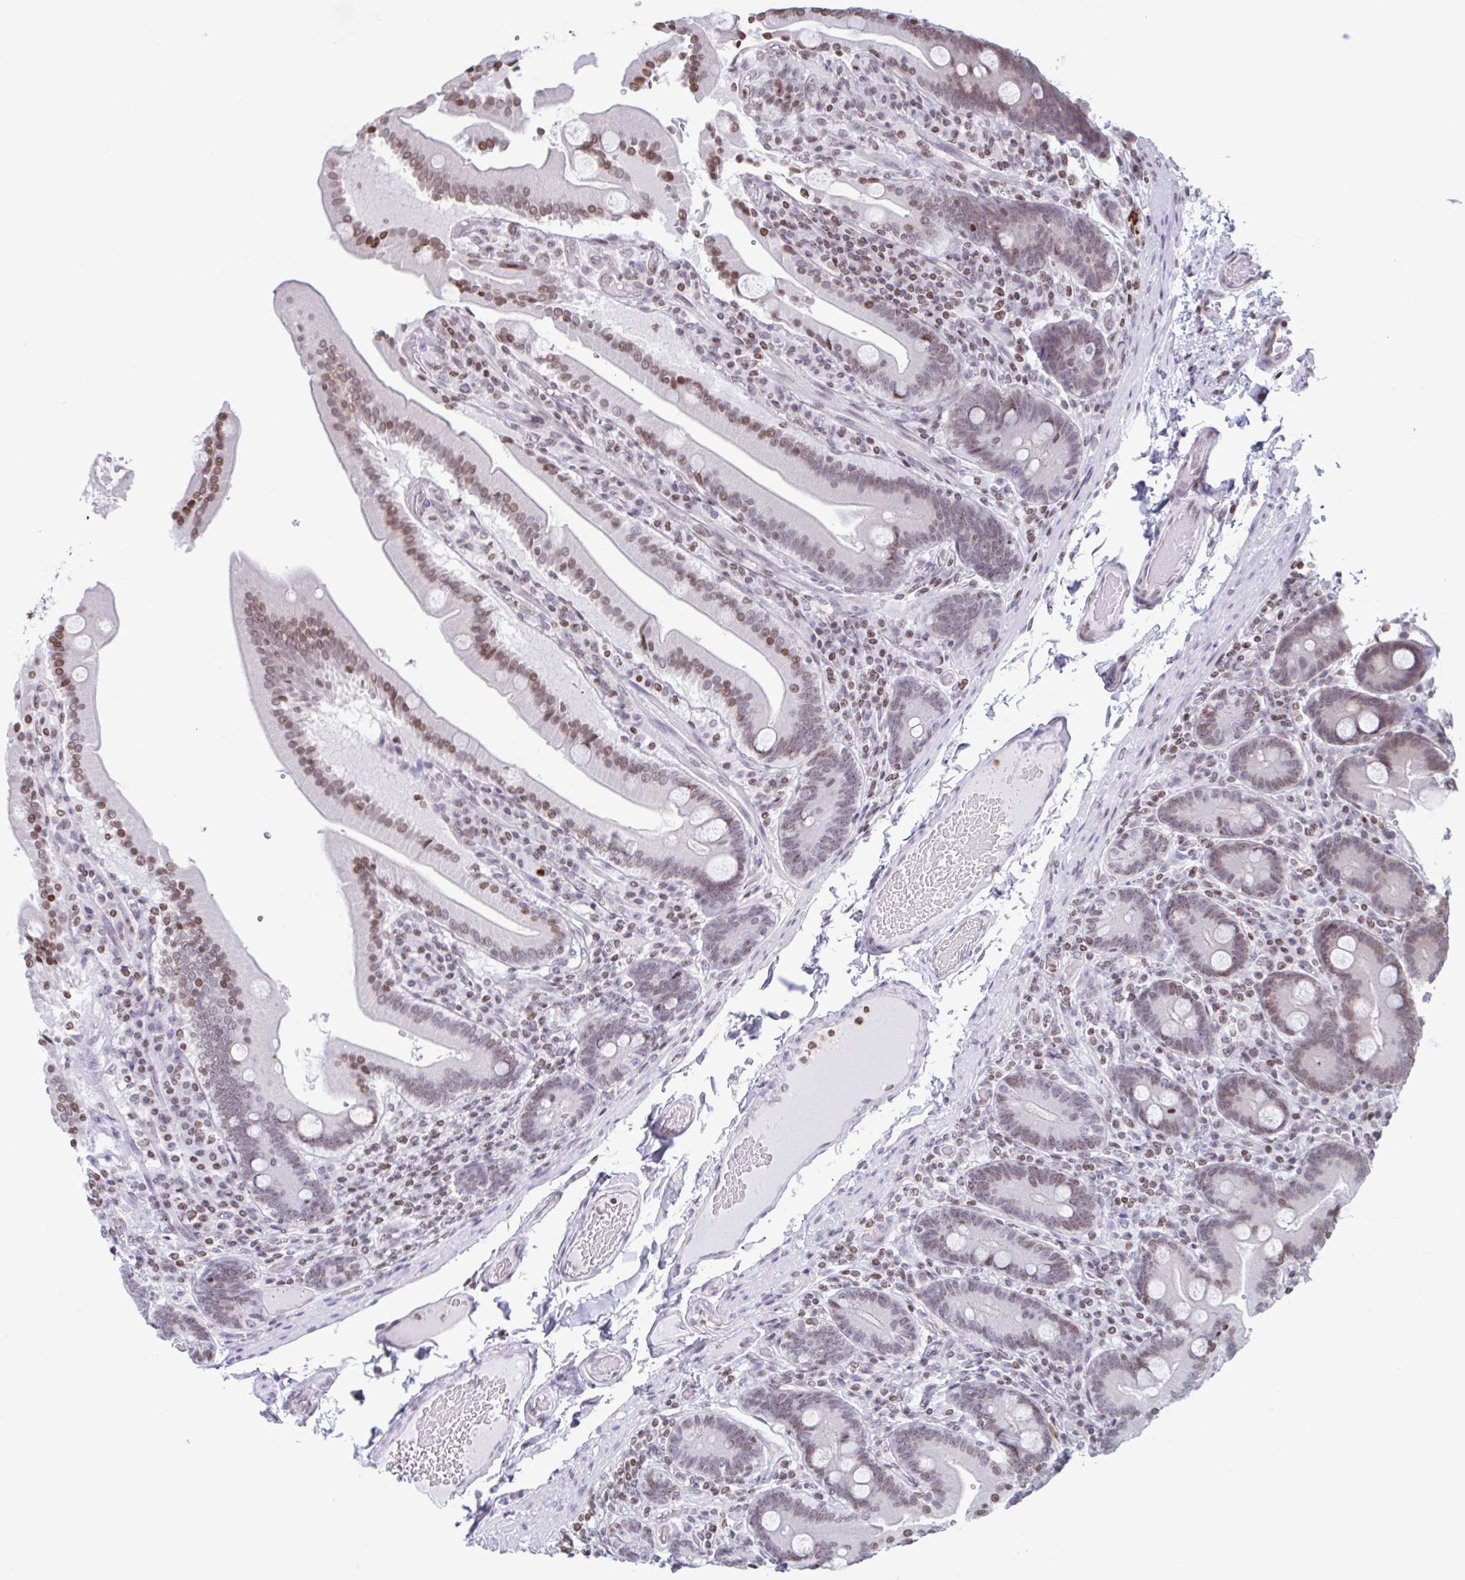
{"staining": {"intensity": "moderate", "quantity": ">75%", "location": "nuclear"}, "tissue": "duodenum", "cell_type": "Glandular cells", "image_type": "normal", "snomed": [{"axis": "morphology", "description": "Normal tissue, NOS"}, {"axis": "topography", "description": "Duodenum"}], "caption": "The immunohistochemical stain highlights moderate nuclear staining in glandular cells of benign duodenum.", "gene": "NOL6", "patient": {"sex": "female", "age": 62}}